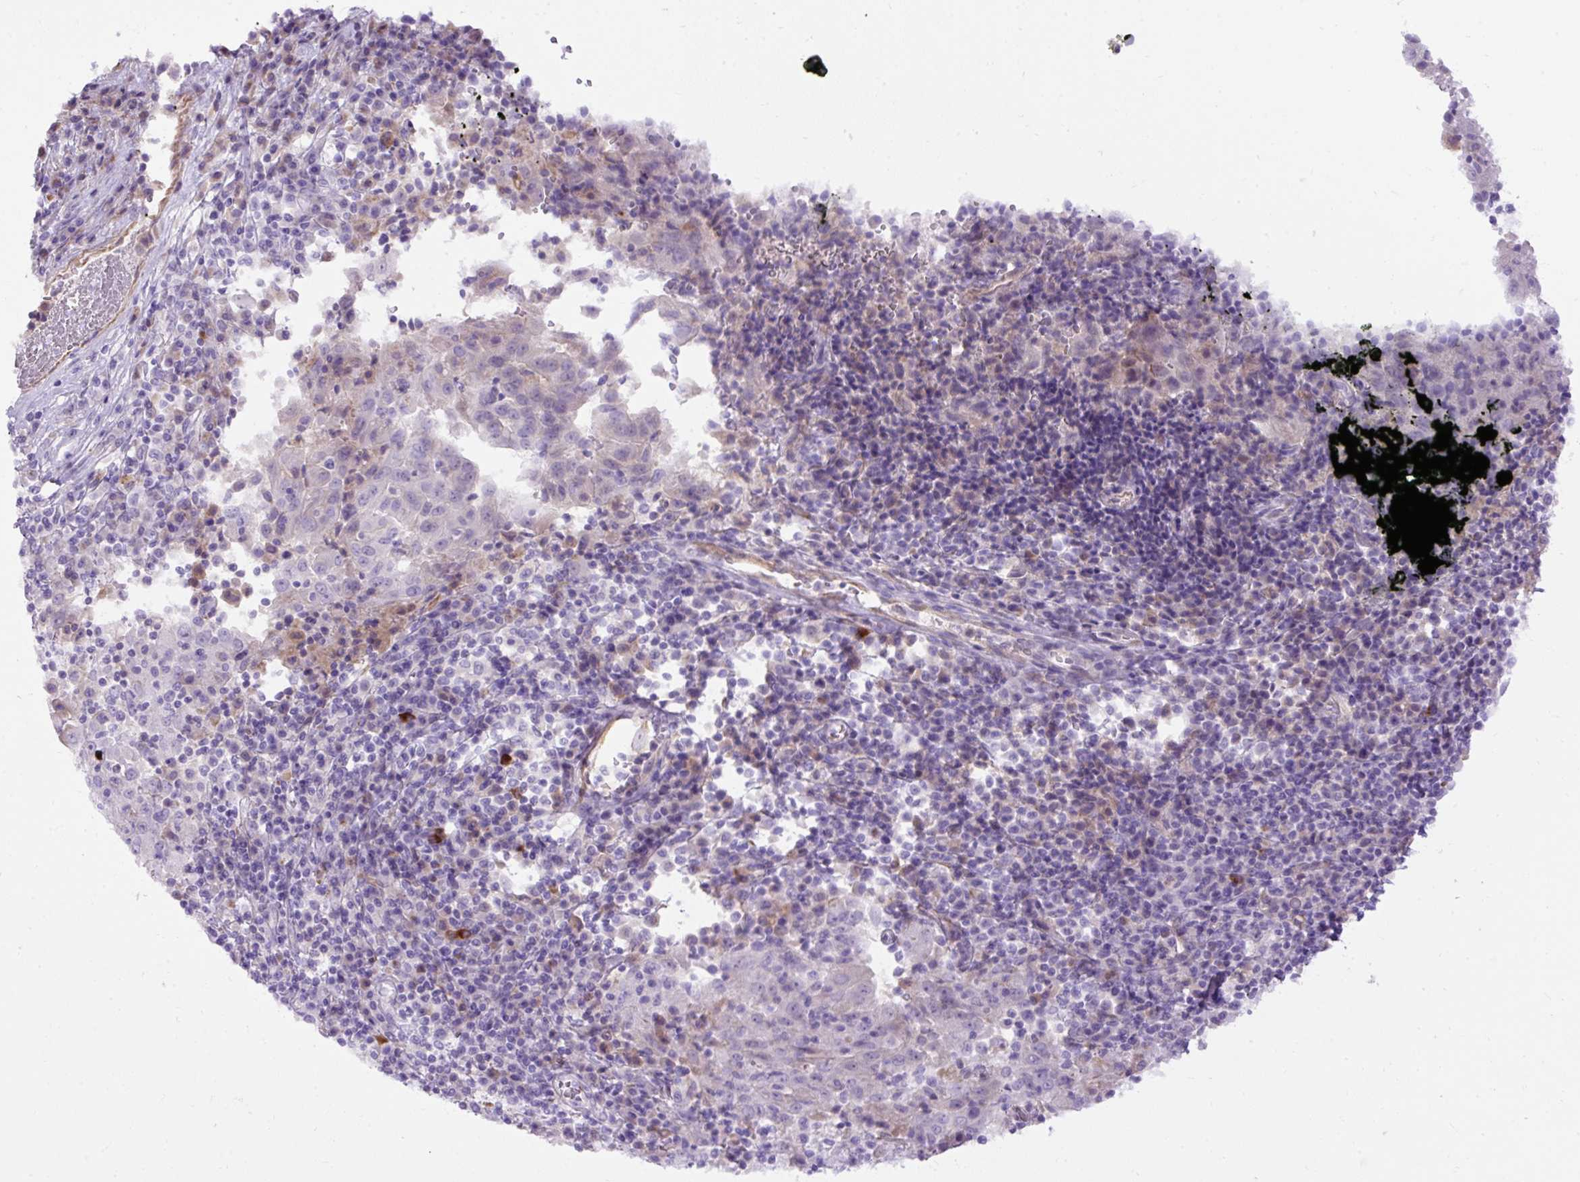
{"staining": {"intensity": "negative", "quantity": "none", "location": "none"}, "tissue": "pancreatic cancer", "cell_type": "Tumor cells", "image_type": "cancer", "snomed": [{"axis": "morphology", "description": "Adenocarcinoma, NOS"}, {"axis": "topography", "description": "Pancreas"}], "caption": "A high-resolution image shows immunohistochemistry staining of pancreatic adenocarcinoma, which shows no significant positivity in tumor cells.", "gene": "SPTBN5", "patient": {"sex": "male", "age": 63}}